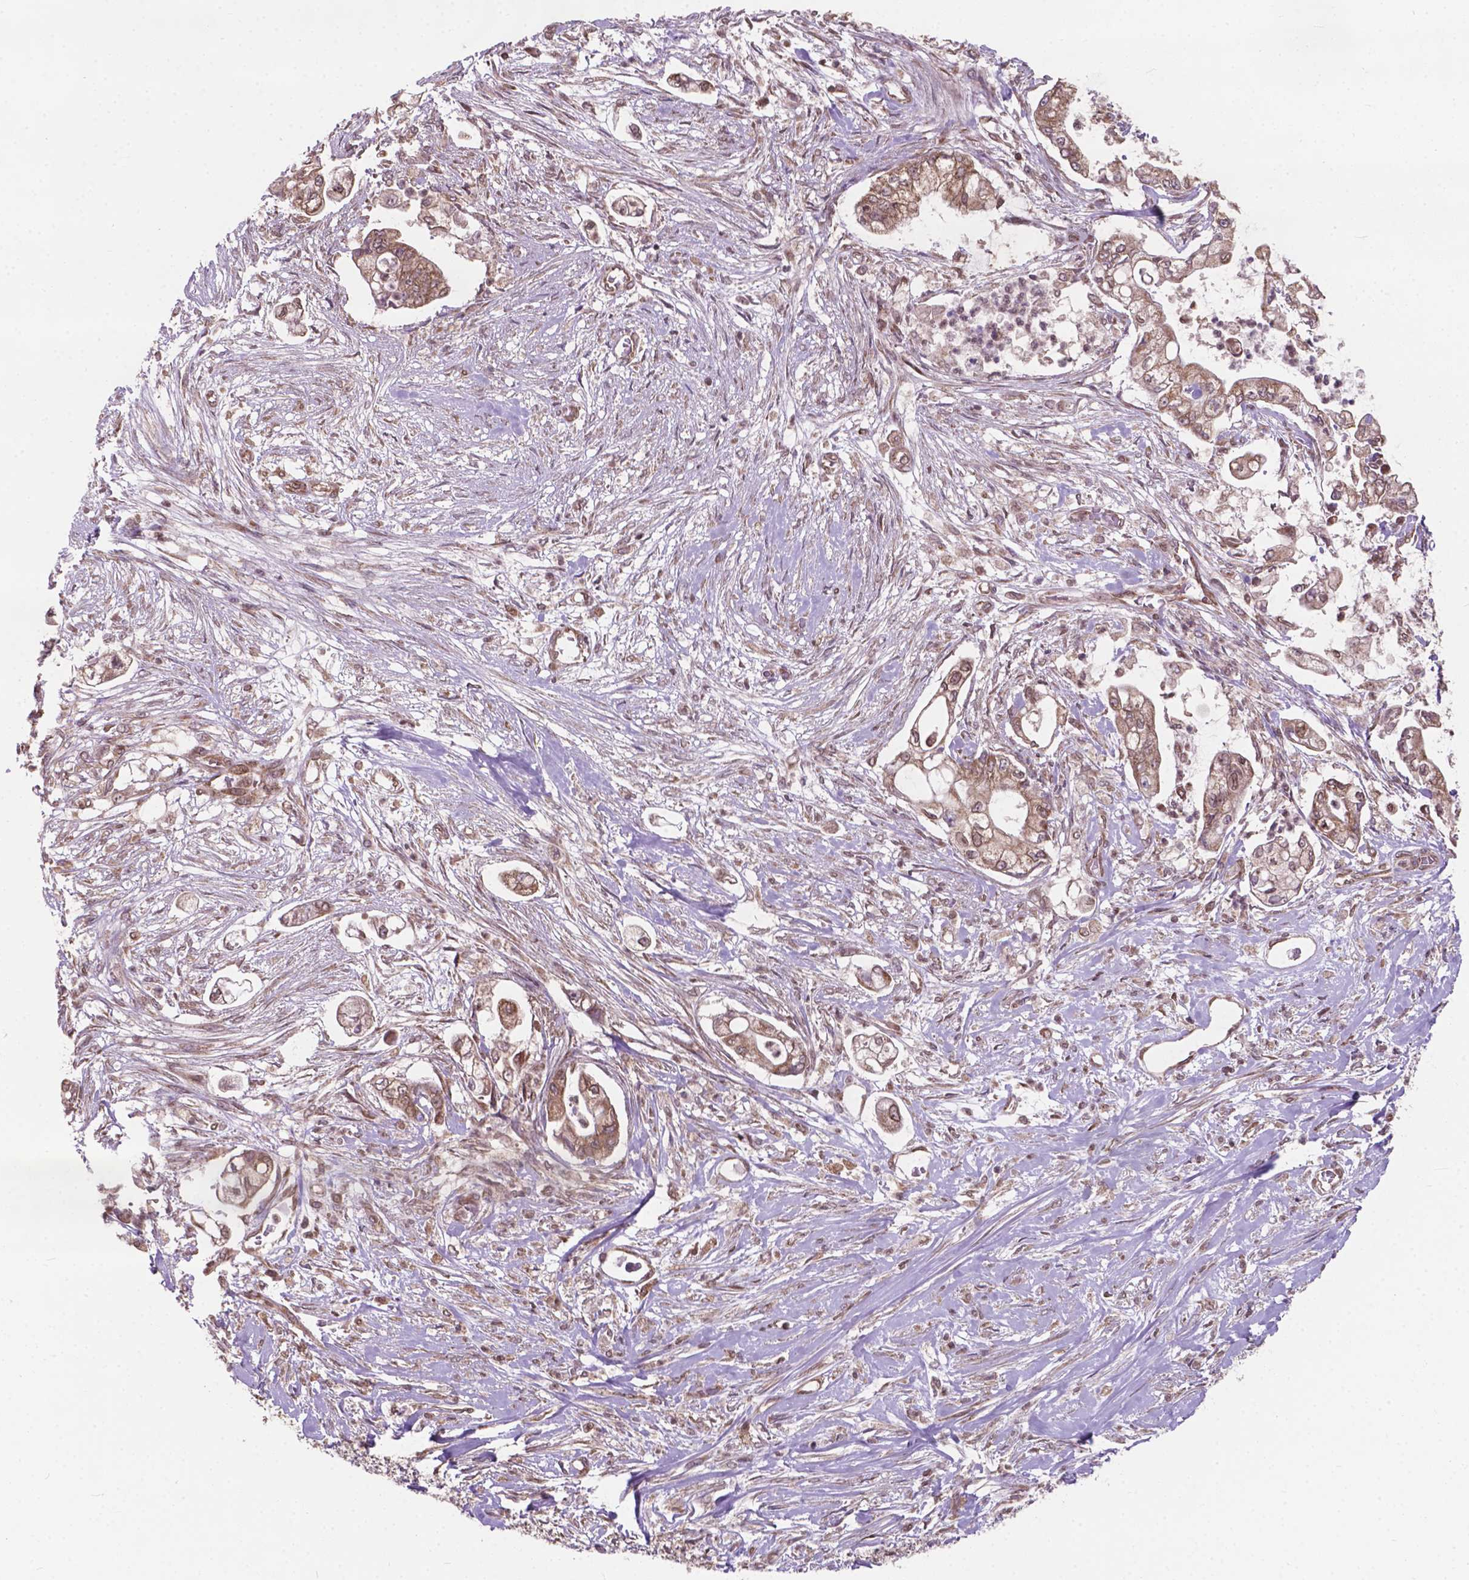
{"staining": {"intensity": "weak", "quantity": ">75%", "location": "cytoplasmic/membranous,nuclear"}, "tissue": "pancreatic cancer", "cell_type": "Tumor cells", "image_type": "cancer", "snomed": [{"axis": "morphology", "description": "Adenocarcinoma, NOS"}, {"axis": "topography", "description": "Pancreas"}], "caption": "Pancreatic cancer (adenocarcinoma) tissue shows weak cytoplasmic/membranous and nuclear staining in approximately >75% of tumor cells, visualized by immunohistochemistry.", "gene": "MRPL33", "patient": {"sex": "female", "age": 69}}